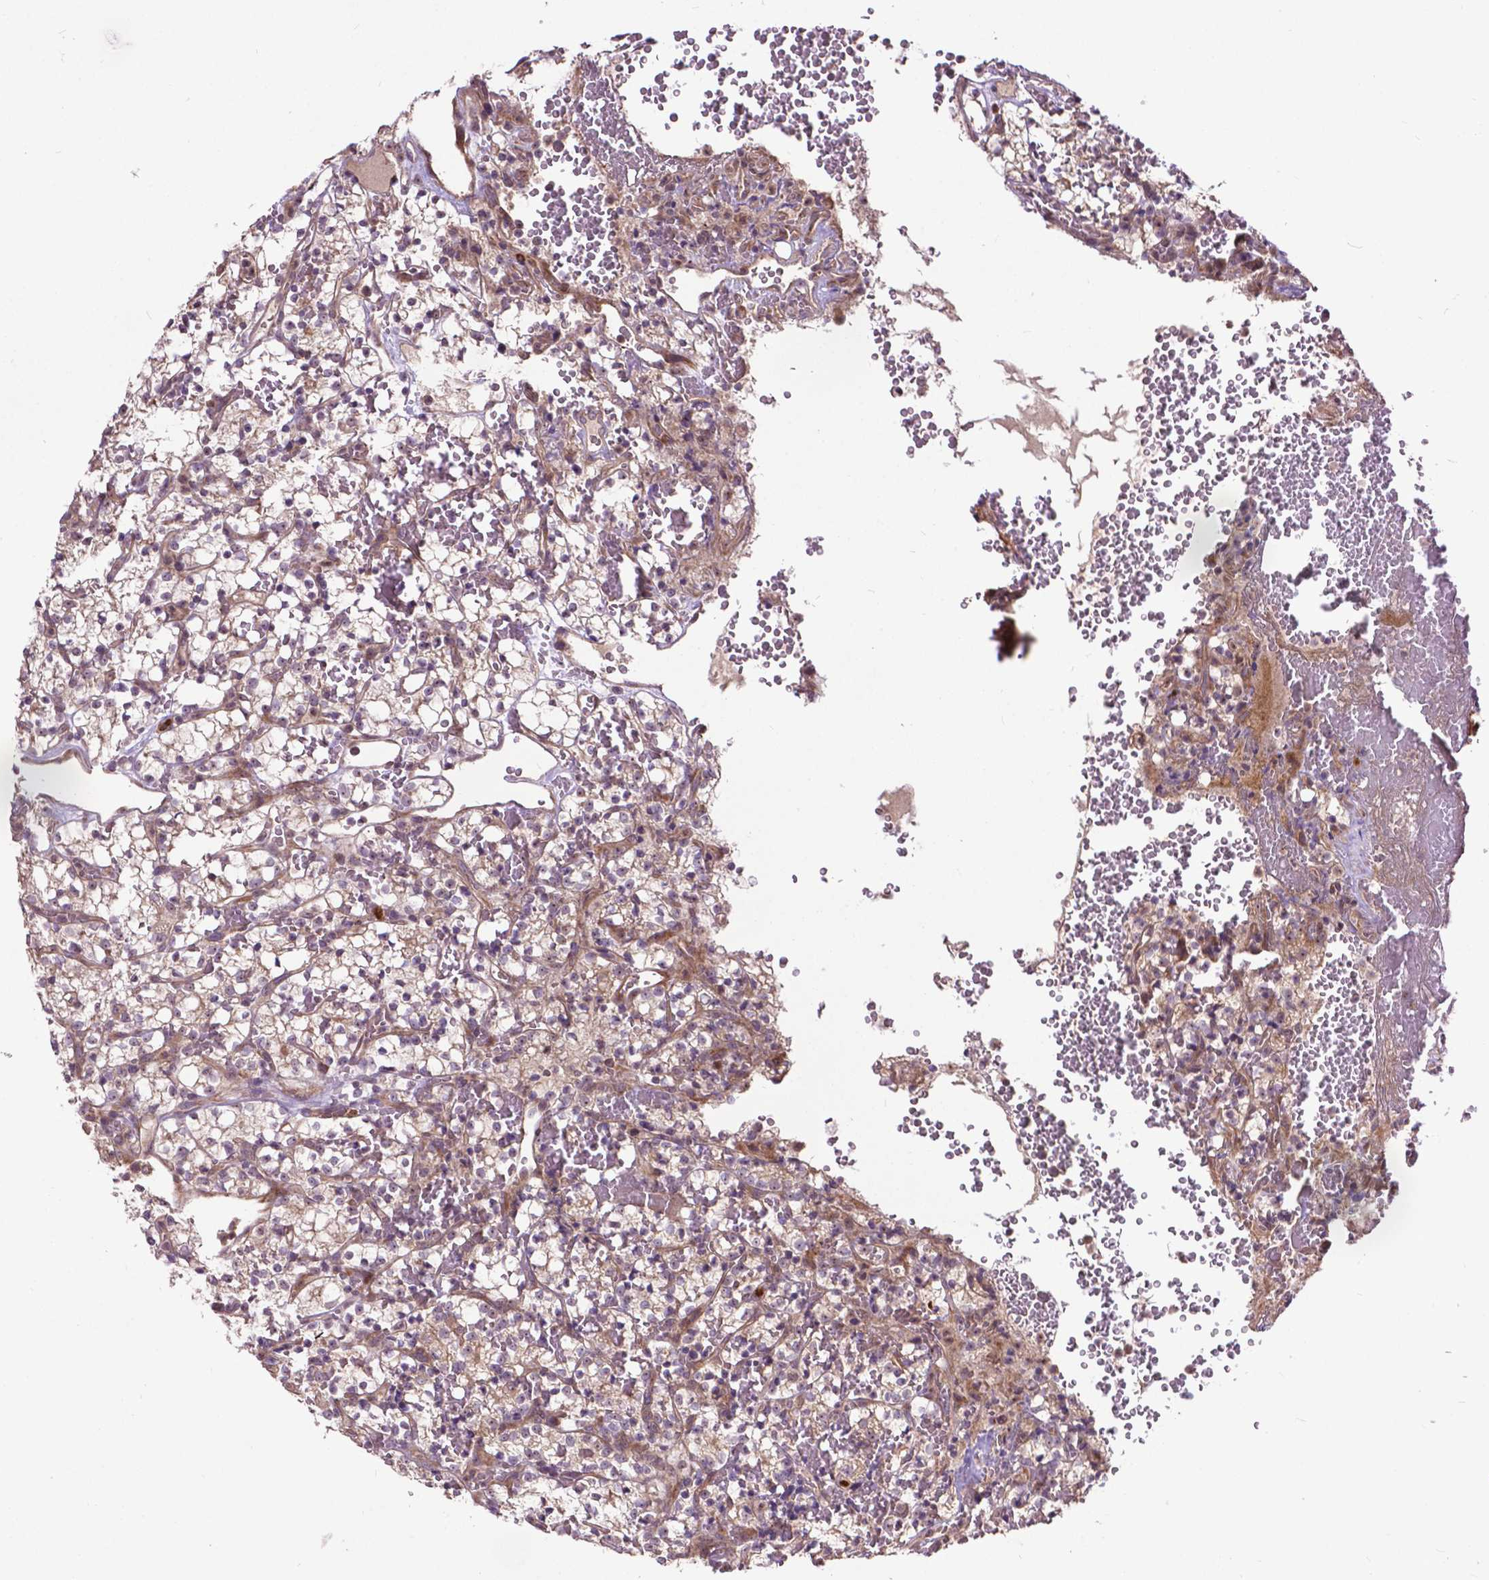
{"staining": {"intensity": "weak", "quantity": "25%-75%", "location": "cytoplasmic/membranous"}, "tissue": "renal cancer", "cell_type": "Tumor cells", "image_type": "cancer", "snomed": [{"axis": "morphology", "description": "Adenocarcinoma, NOS"}, {"axis": "topography", "description": "Kidney"}], "caption": "Immunohistochemical staining of renal adenocarcinoma shows low levels of weak cytoplasmic/membranous protein staining in approximately 25%-75% of tumor cells. (DAB = brown stain, brightfield microscopy at high magnification).", "gene": "PARP3", "patient": {"sex": "female", "age": 69}}